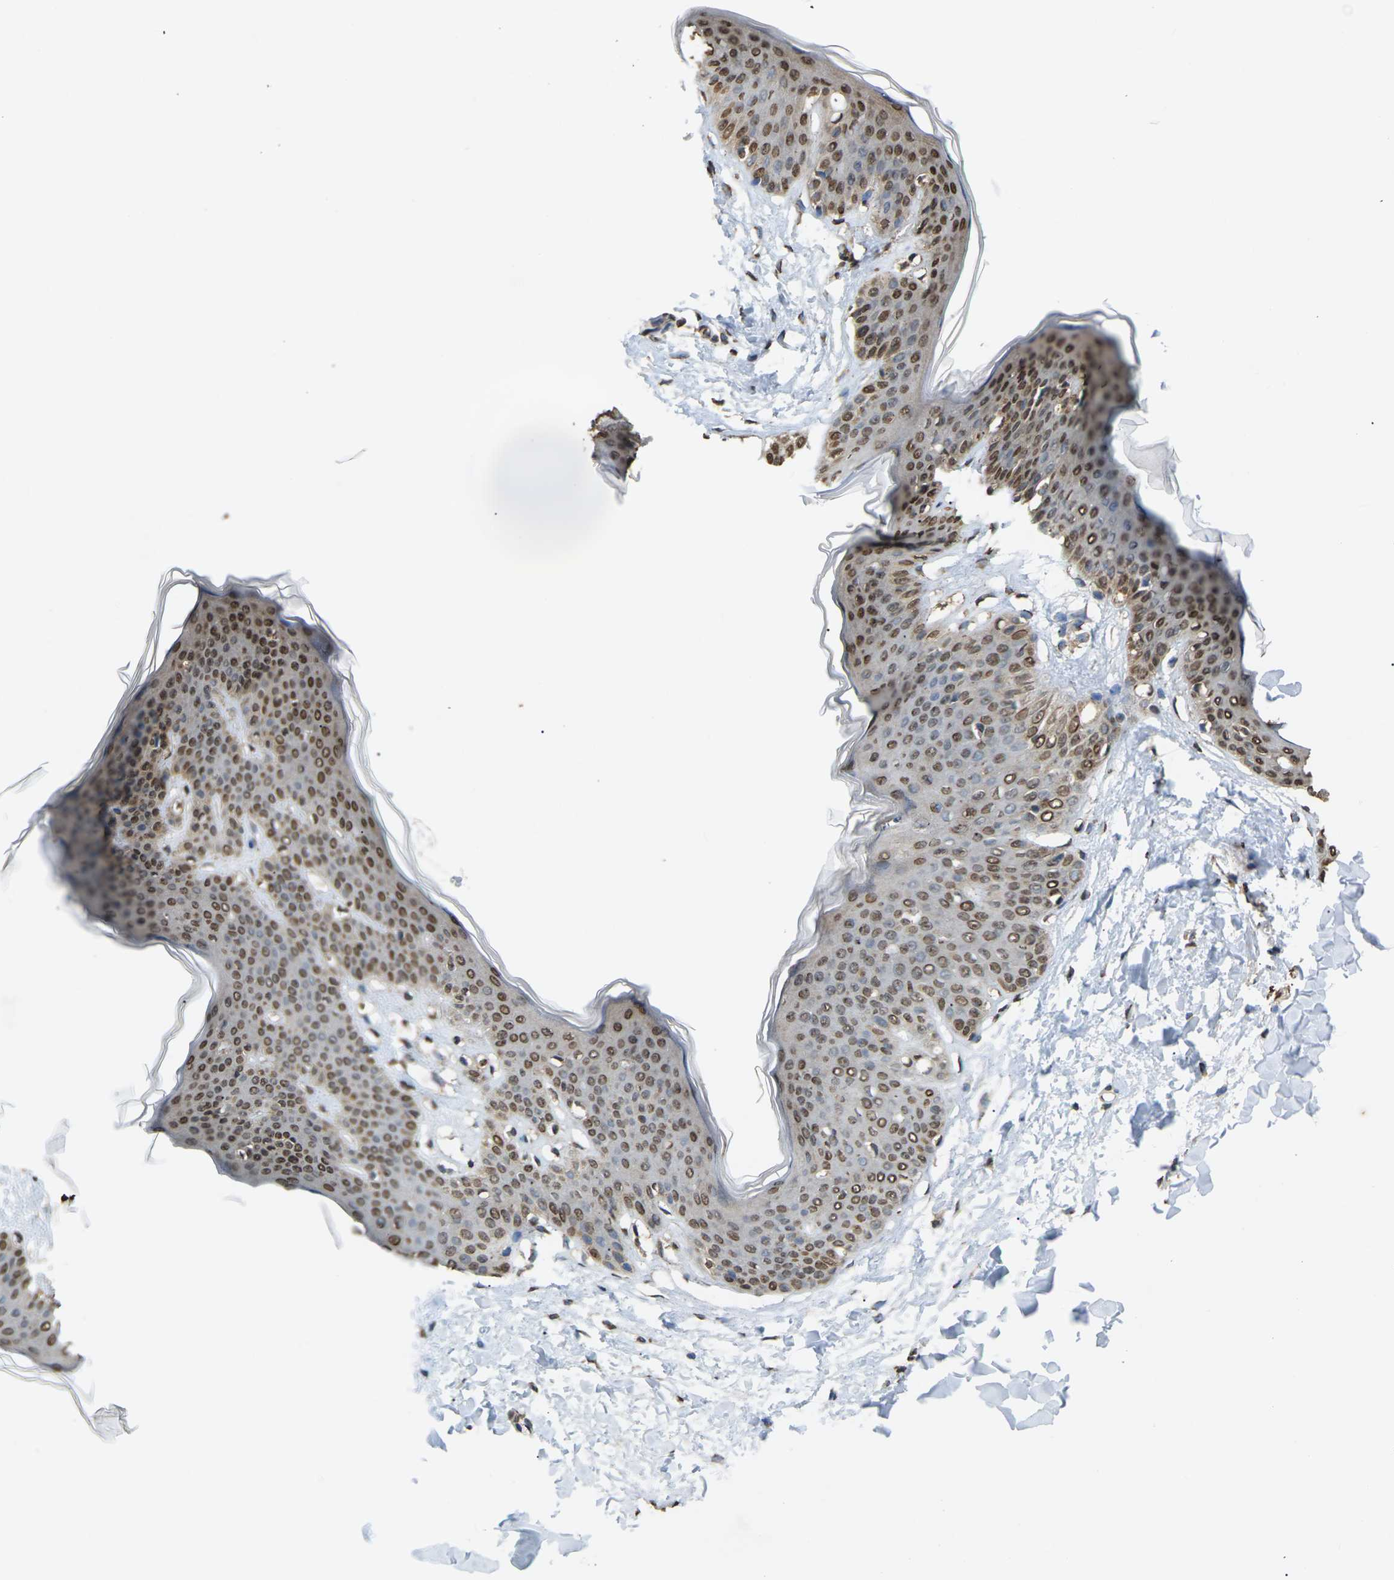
{"staining": {"intensity": "moderate", "quantity": ">75%", "location": "nuclear"}, "tissue": "skin", "cell_type": "Fibroblasts", "image_type": "normal", "snomed": [{"axis": "morphology", "description": "Normal tissue, NOS"}, {"axis": "topography", "description": "Skin"}], "caption": "Benign skin displays moderate nuclear positivity in approximately >75% of fibroblasts, visualized by immunohistochemistry.", "gene": "EMSY", "patient": {"sex": "female", "age": 17}}